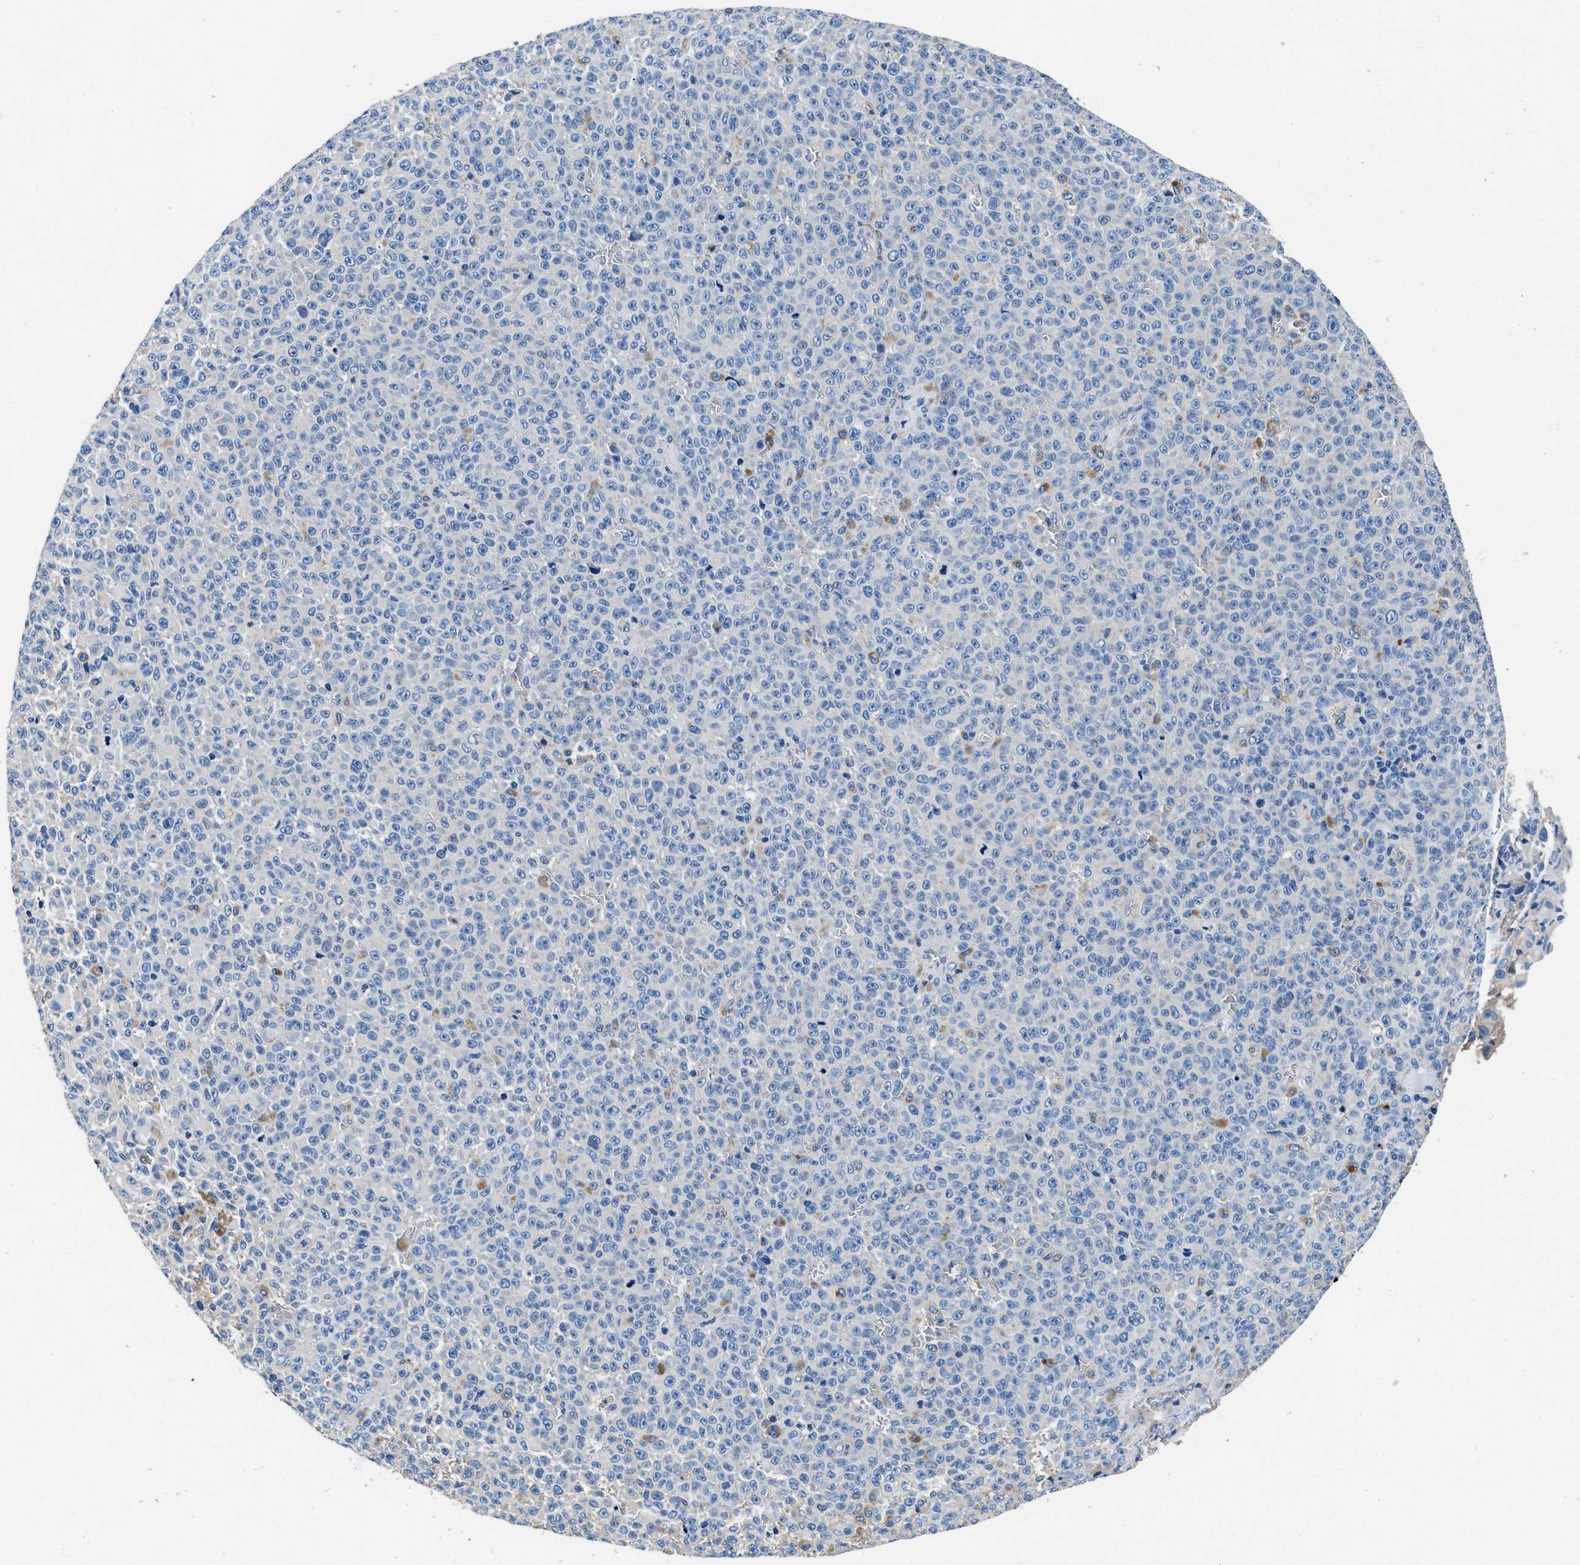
{"staining": {"intensity": "negative", "quantity": "none", "location": "none"}, "tissue": "melanoma", "cell_type": "Tumor cells", "image_type": "cancer", "snomed": [{"axis": "morphology", "description": "Malignant melanoma, NOS"}, {"axis": "topography", "description": "Skin"}], "caption": "This micrograph is of melanoma stained with immunohistochemistry (IHC) to label a protein in brown with the nuclei are counter-stained blue. There is no staining in tumor cells.", "gene": "NEU1", "patient": {"sex": "female", "age": 82}}